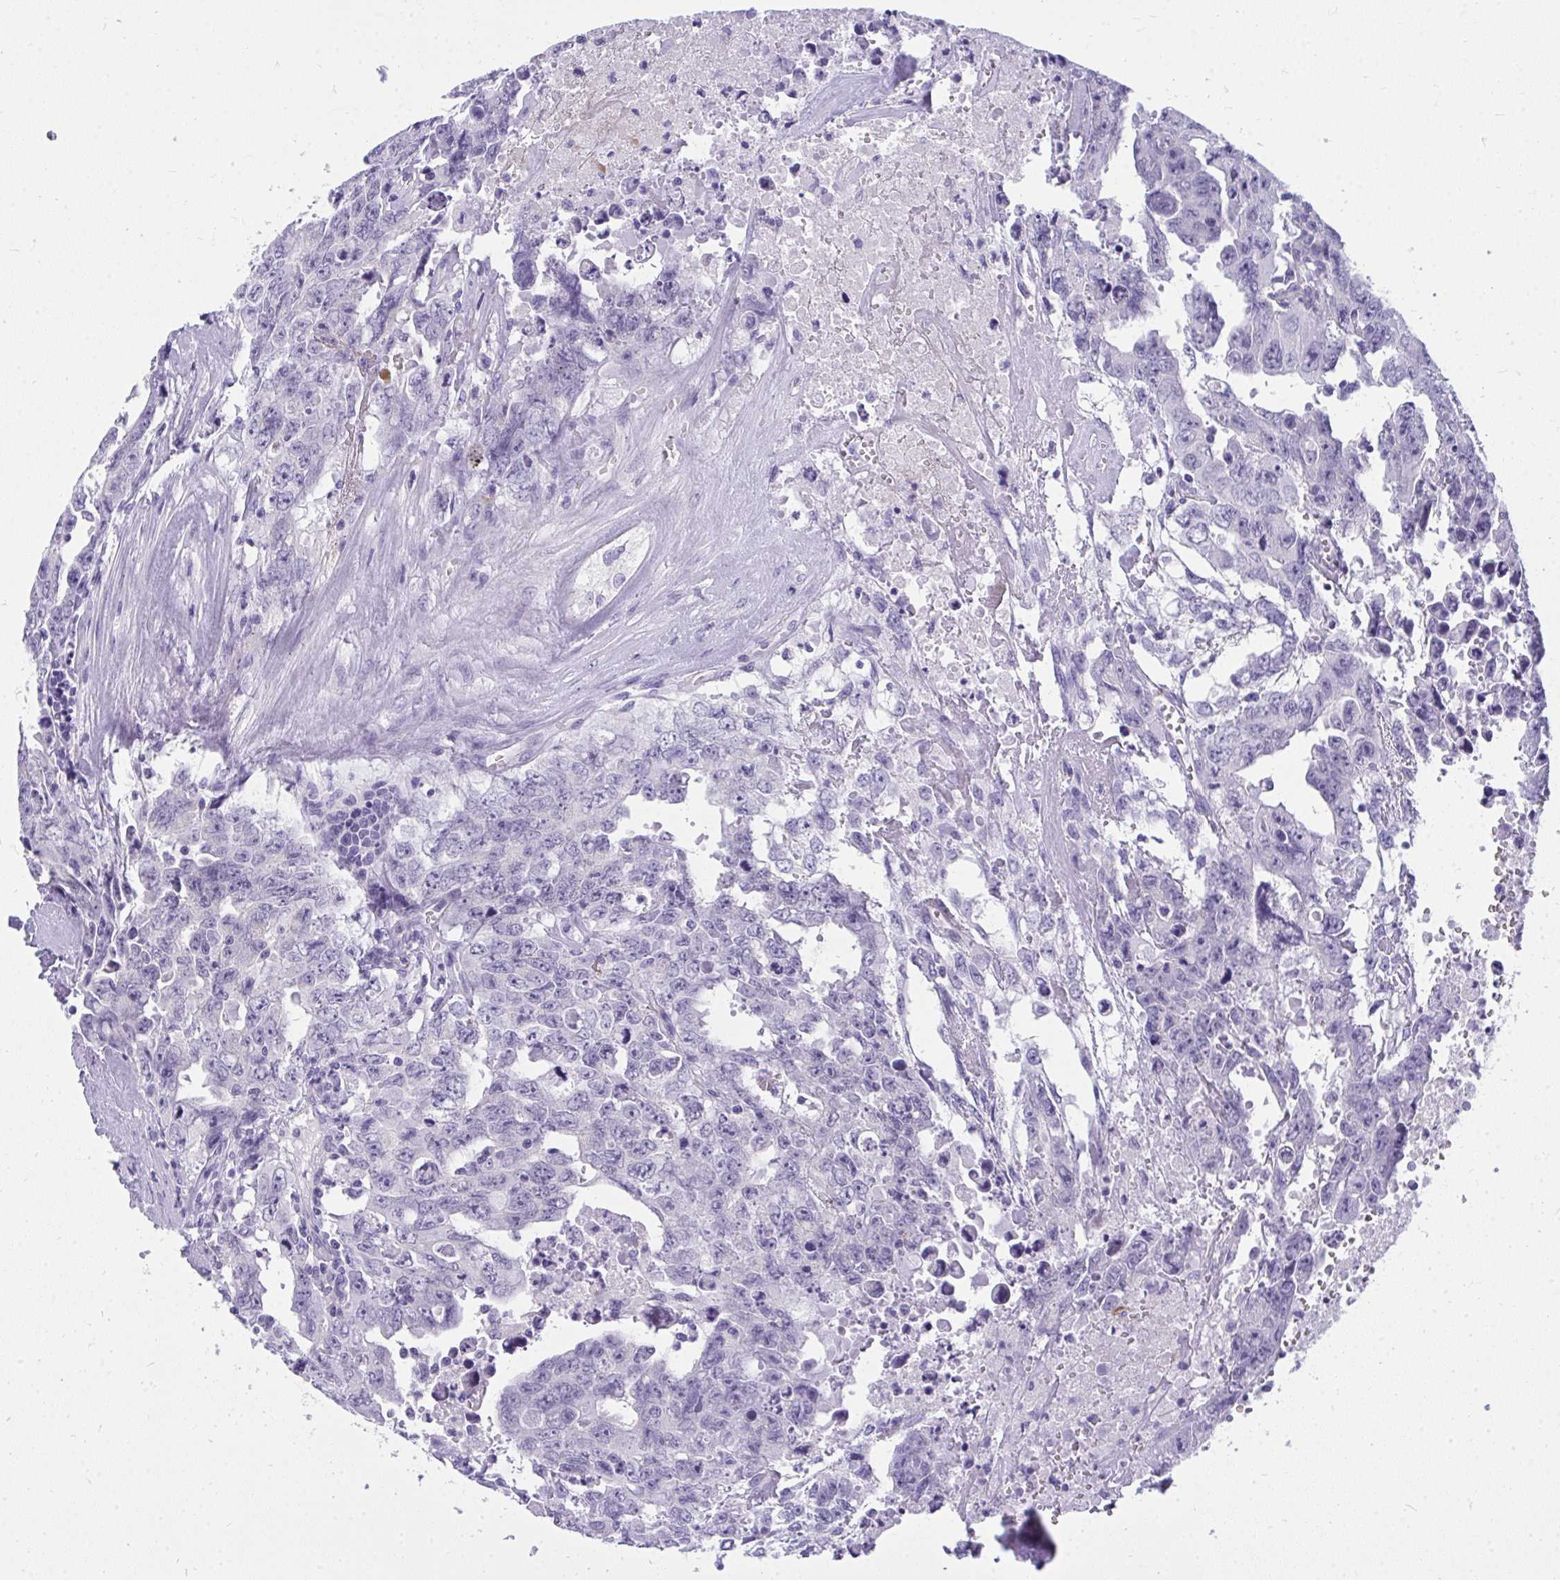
{"staining": {"intensity": "negative", "quantity": "none", "location": "none"}, "tissue": "testis cancer", "cell_type": "Tumor cells", "image_type": "cancer", "snomed": [{"axis": "morphology", "description": "Carcinoma, Embryonal, NOS"}, {"axis": "topography", "description": "Testis"}], "caption": "Tumor cells are negative for protein expression in human embryonal carcinoma (testis).", "gene": "TSBP1", "patient": {"sex": "male", "age": 24}}